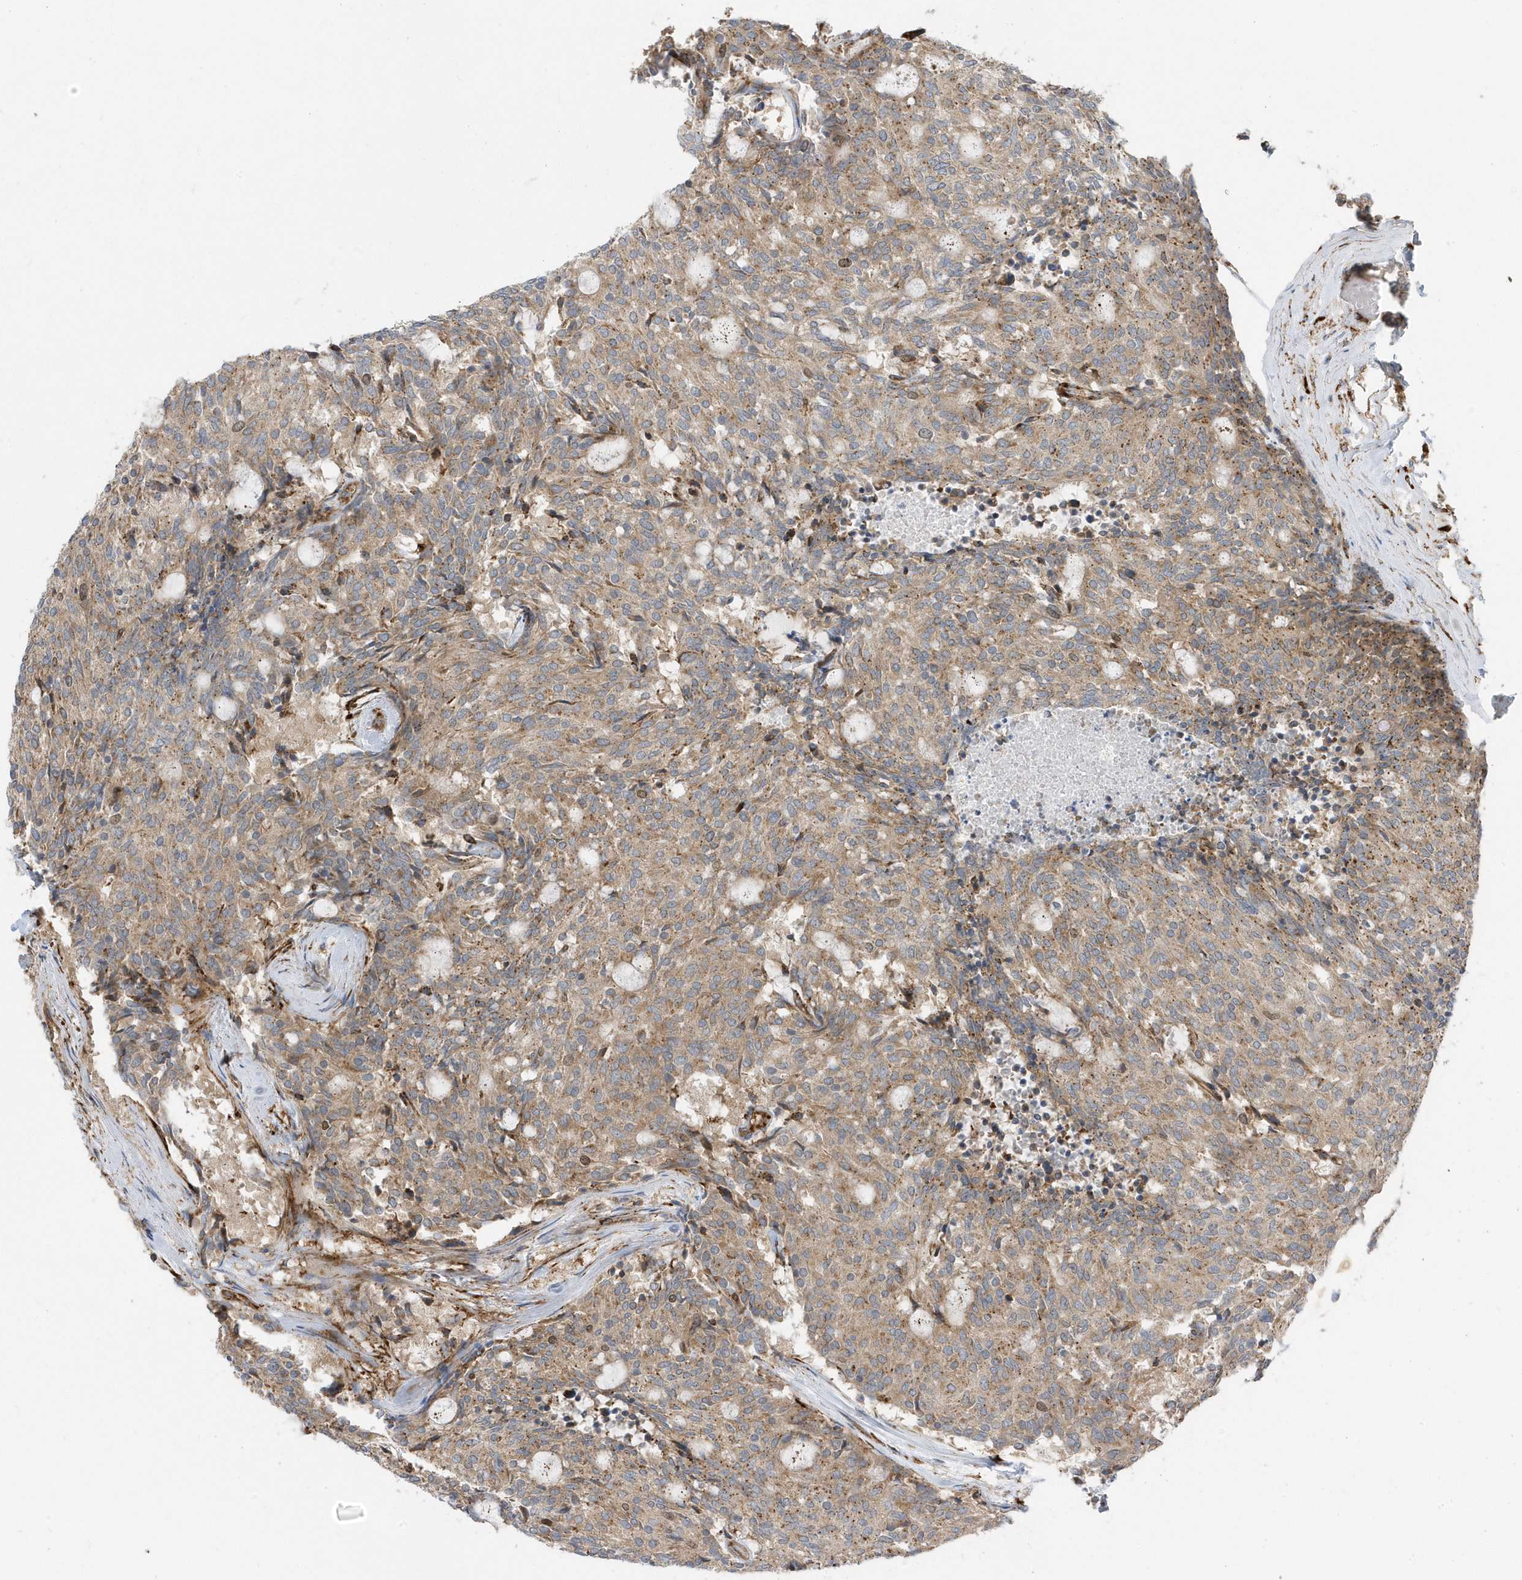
{"staining": {"intensity": "moderate", "quantity": ">75%", "location": "cytoplasmic/membranous"}, "tissue": "carcinoid", "cell_type": "Tumor cells", "image_type": "cancer", "snomed": [{"axis": "morphology", "description": "Carcinoid, malignant, NOS"}, {"axis": "topography", "description": "Pancreas"}], "caption": "Human malignant carcinoid stained for a protein (brown) displays moderate cytoplasmic/membranous positive positivity in approximately >75% of tumor cells.", "gene": "HRH4", "patient": {"sex": "female", "age": 54}}